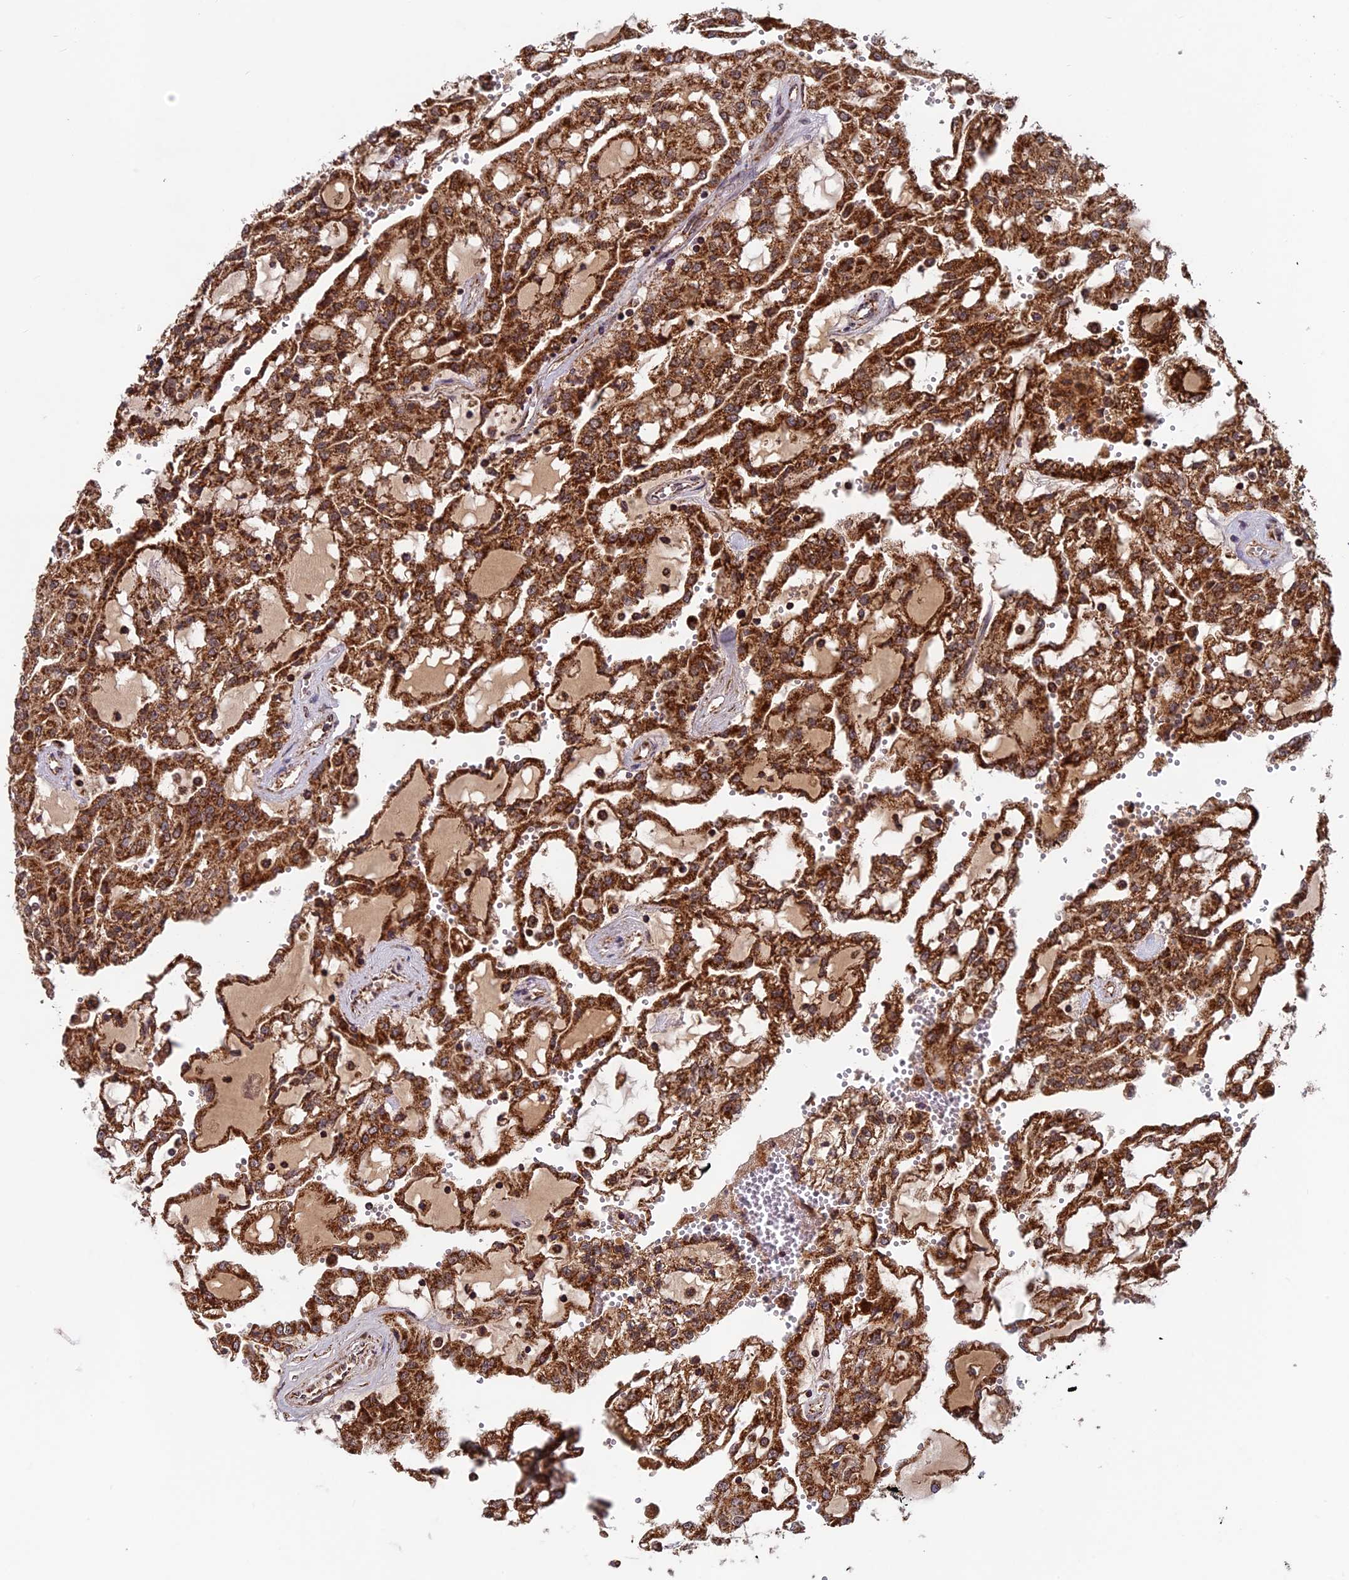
{"staining": {"intensity": "strong", "quantity": ">75%", "location": "cytoplasmic/membranous"}, "tissue": "renal cancer", "cell_type": "Tumor cells", "image_type": "cancer", "snomed": [{"axis": "morphology", "description": "Adenocarcinoma, NOS"}, {"axis": "topography", "description": "Kidney"}], "caption": "Immunohistochemical staining of renal adenocarcinoma demonstrates strong cytoplasmic/membranous protein expression in approximately >75% of tumor cells.", "gene": "CCDC15", "patient": {"sex": "male", "age": 63}}